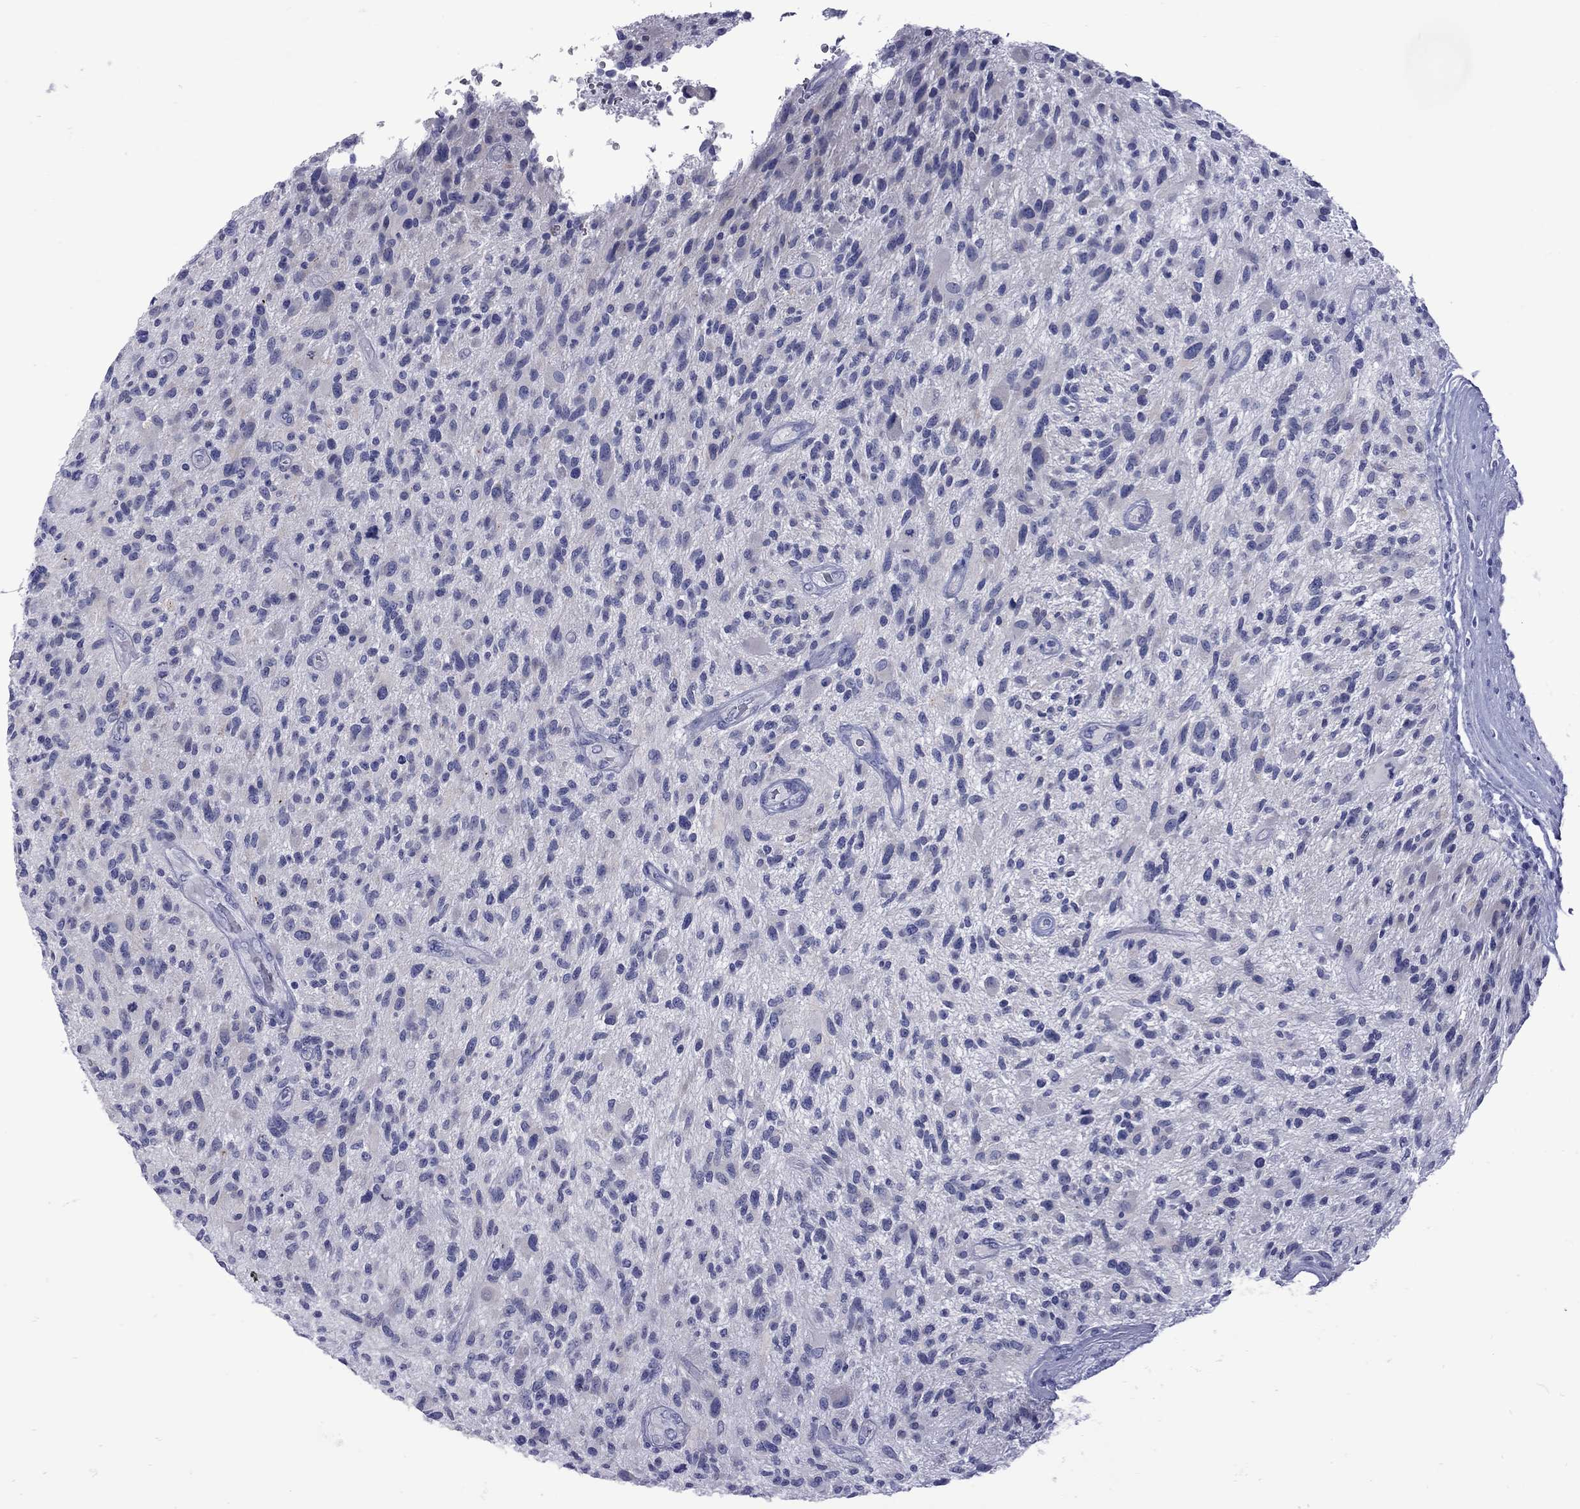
{"staining": {"intensity": "negative", "quantity": "none", "location": "none"}, "tissue": "glioma", "cell_type": "Tumor cells", "image_type": "cancer", "snomed": [{"axis": "morphology", "description": "Glioma, malignant, High grade"}, {"axis": "topography", "description": "Brain"}], "caption": "This is an immunohistochemistry photomicrograph of high-grade glioma (malignant). There is no positivity in tumor cells.", "gene": "EPPIN", "patient": {"sex": "male", "age": 47}}